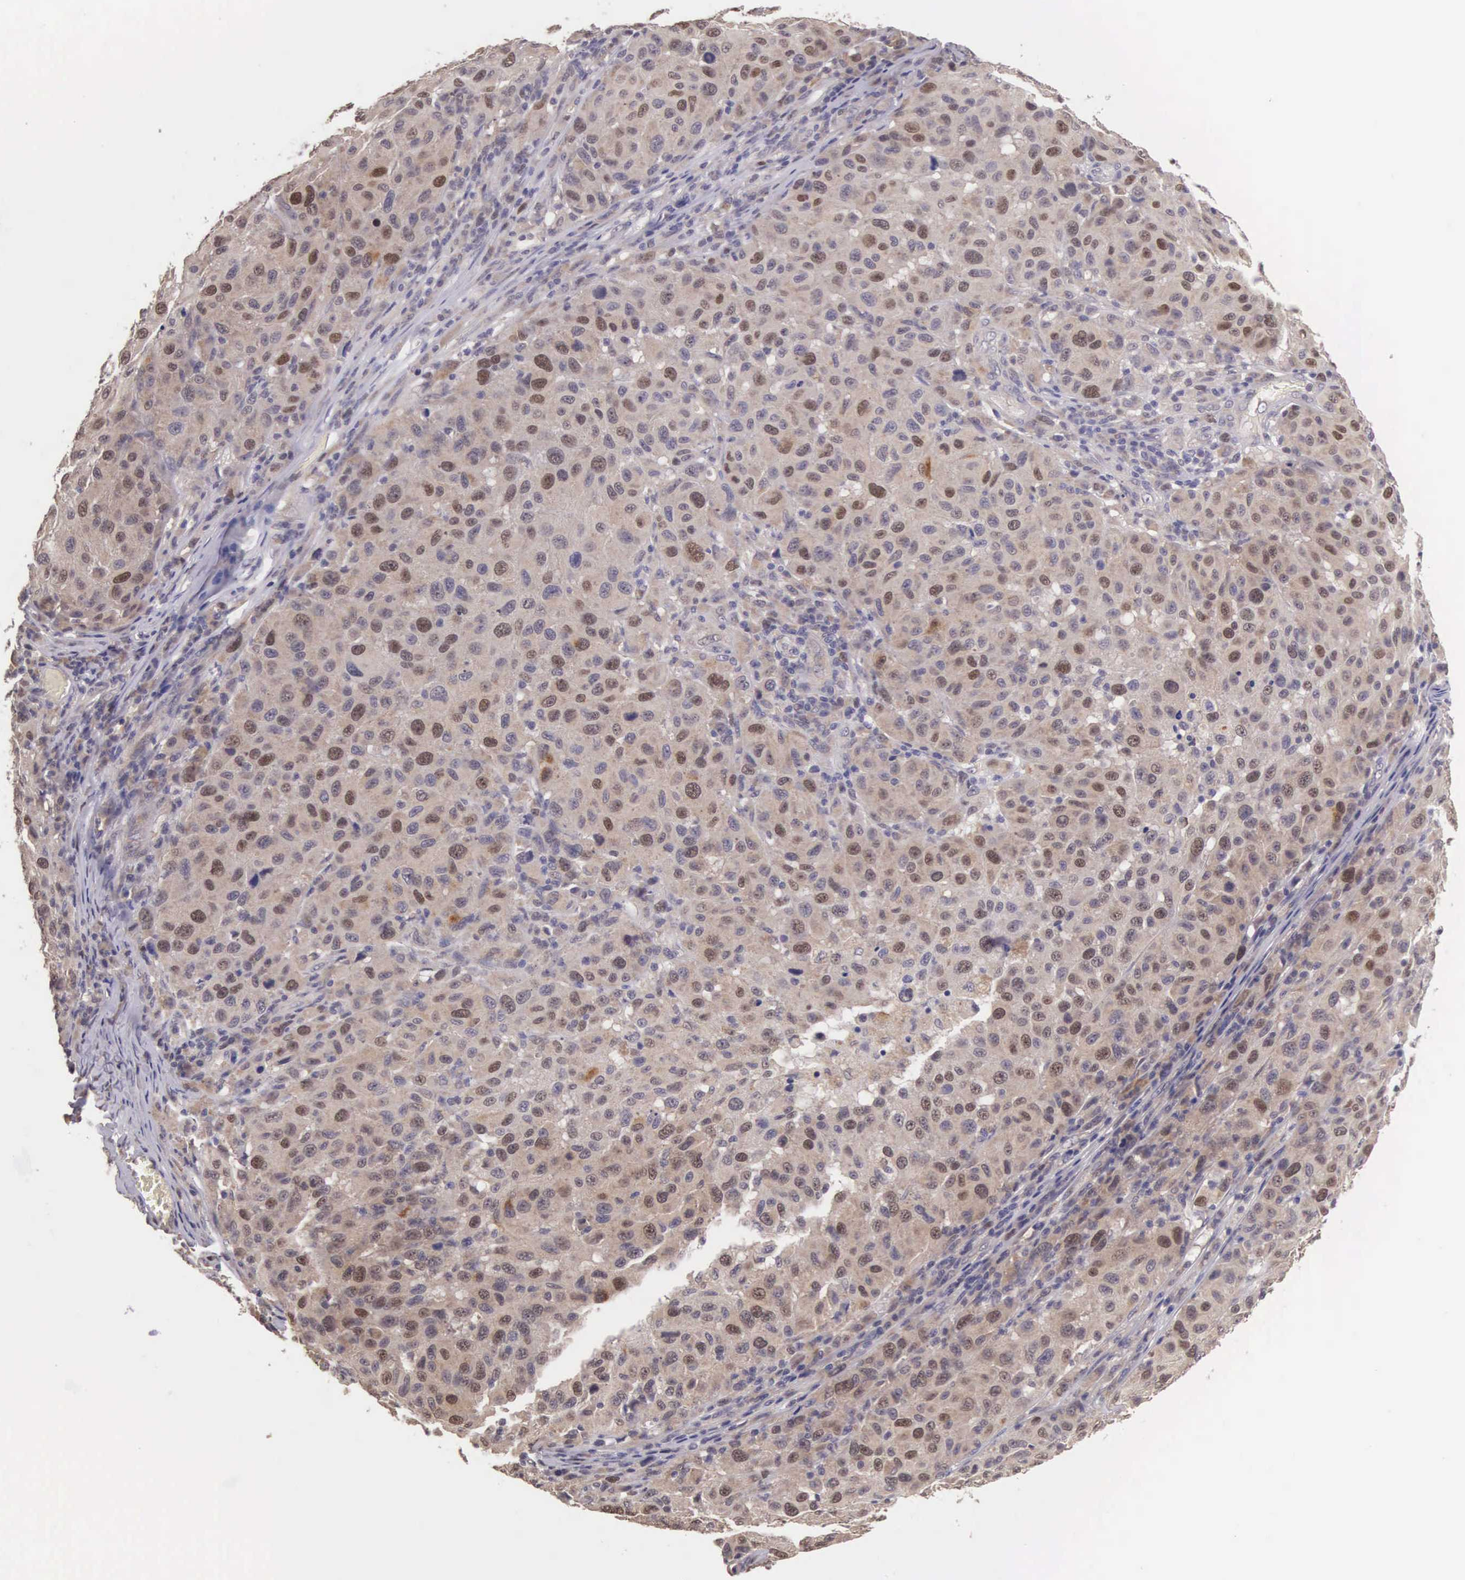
{"staining": {"intensity": "weak", "quantity": ">75%", "location": "cytoplasmic/membranous"}, "tissue": "melanoma", "cell_type": "Tumor cells", "image_type": "cancer", "snomed": [{"axis": "morphology", "description": "Malignant melanoma, NOS"}, {"axis": "topography", "description": "Skin"}], "caption": "Immunohistochemistry (IHC) (DAB (3,3'-diaminobenzidine)) staining of melanoma shows weak cytoplasmic/membranous protein expression in about >75% of tumor cells.", "gene": "CDC45", "patient": {"sex": "female", "age": 77}}